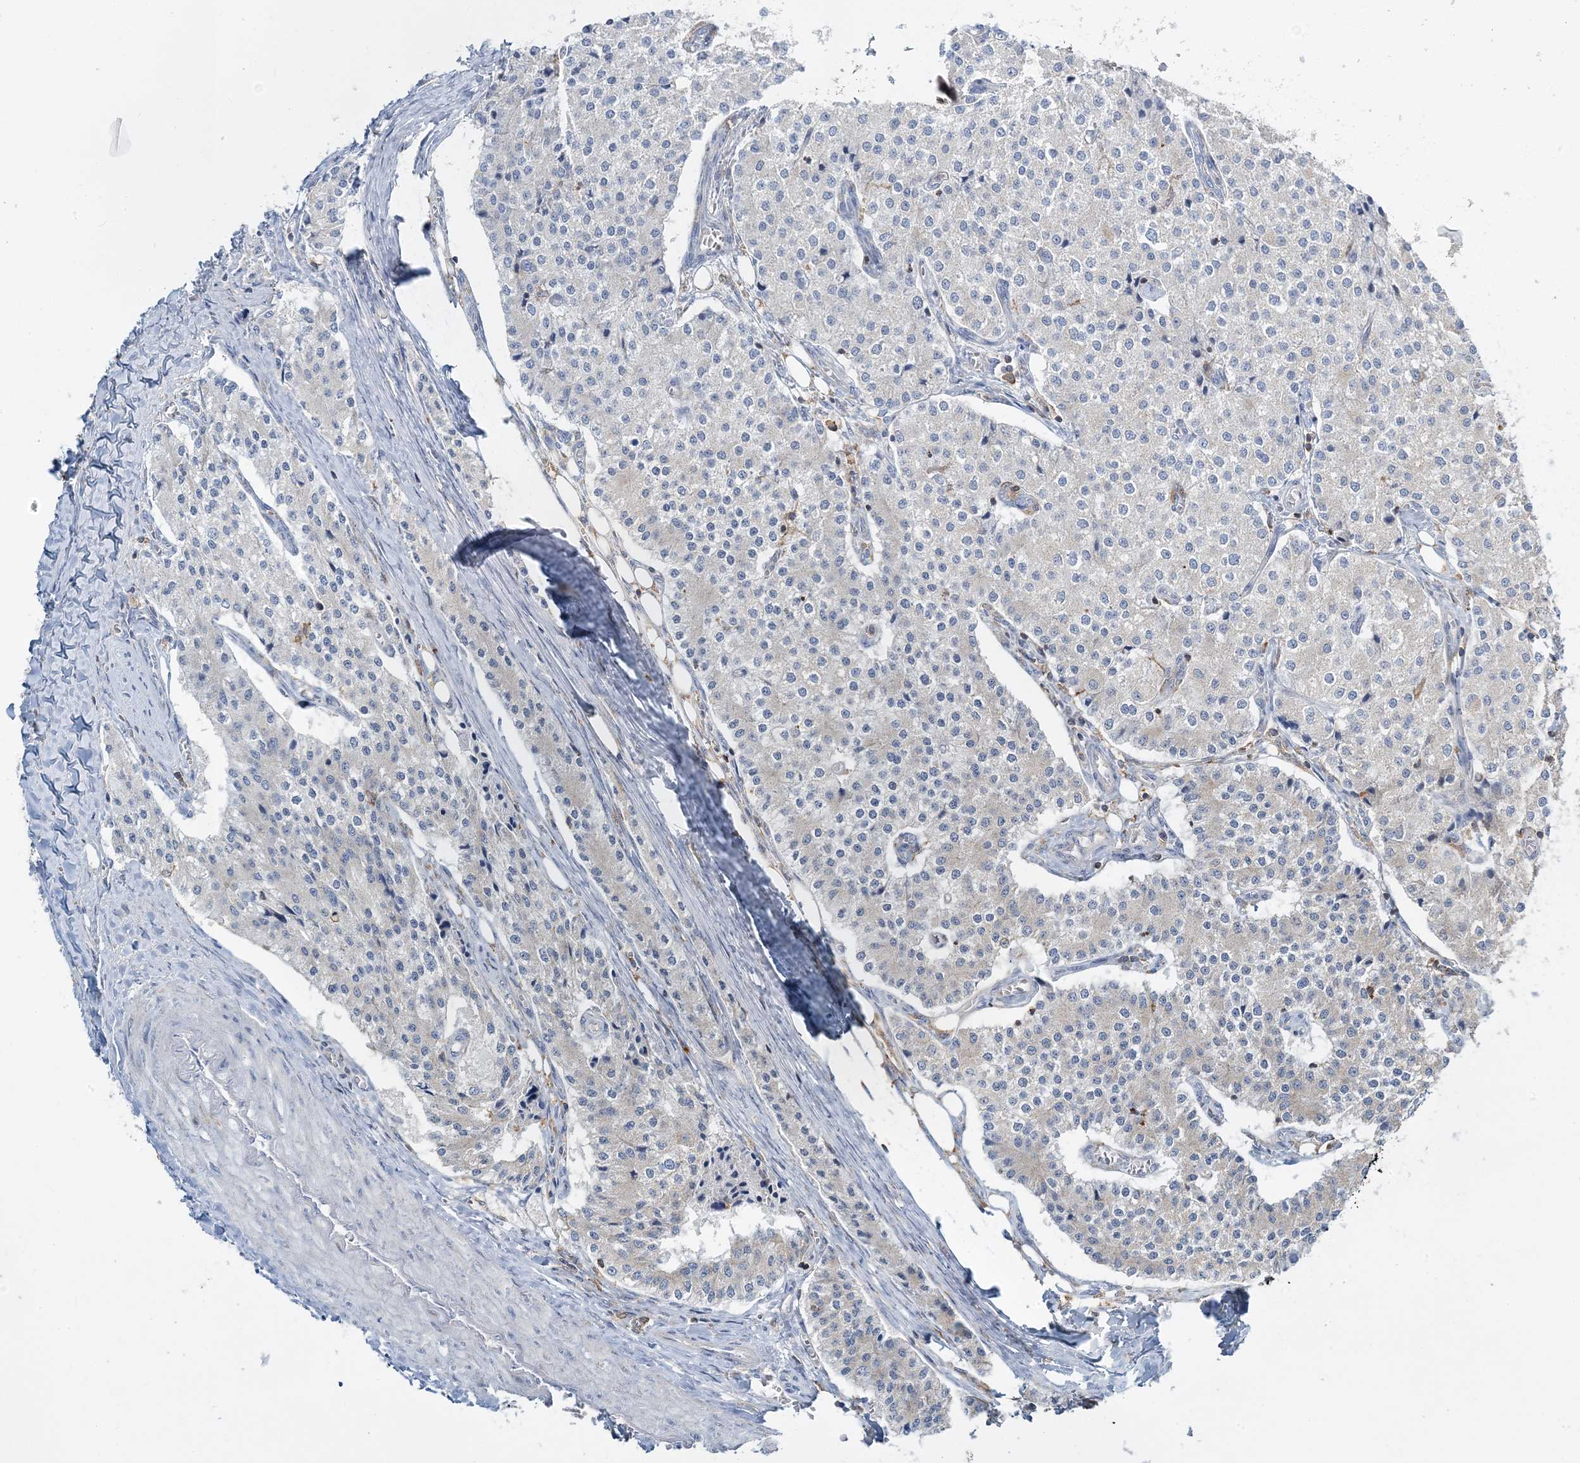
{"staining": {"intensity": "negative", "quantity": "none", "location": "none"}, "tissue": "carcinoid", "cell_type": "Tumor cells", "image_type": "cancer", "snomed": [{"axis": "morphology", "description": "Carcinoid, malignant, NOS"}, {"axis": "topography", "description": "Colon"}], "caption": "Tumor cells show no significant protein positivity in carcinoid (malignant).", "gene": "TMLHE", "patient": {"sex": "female", "age": 52}}